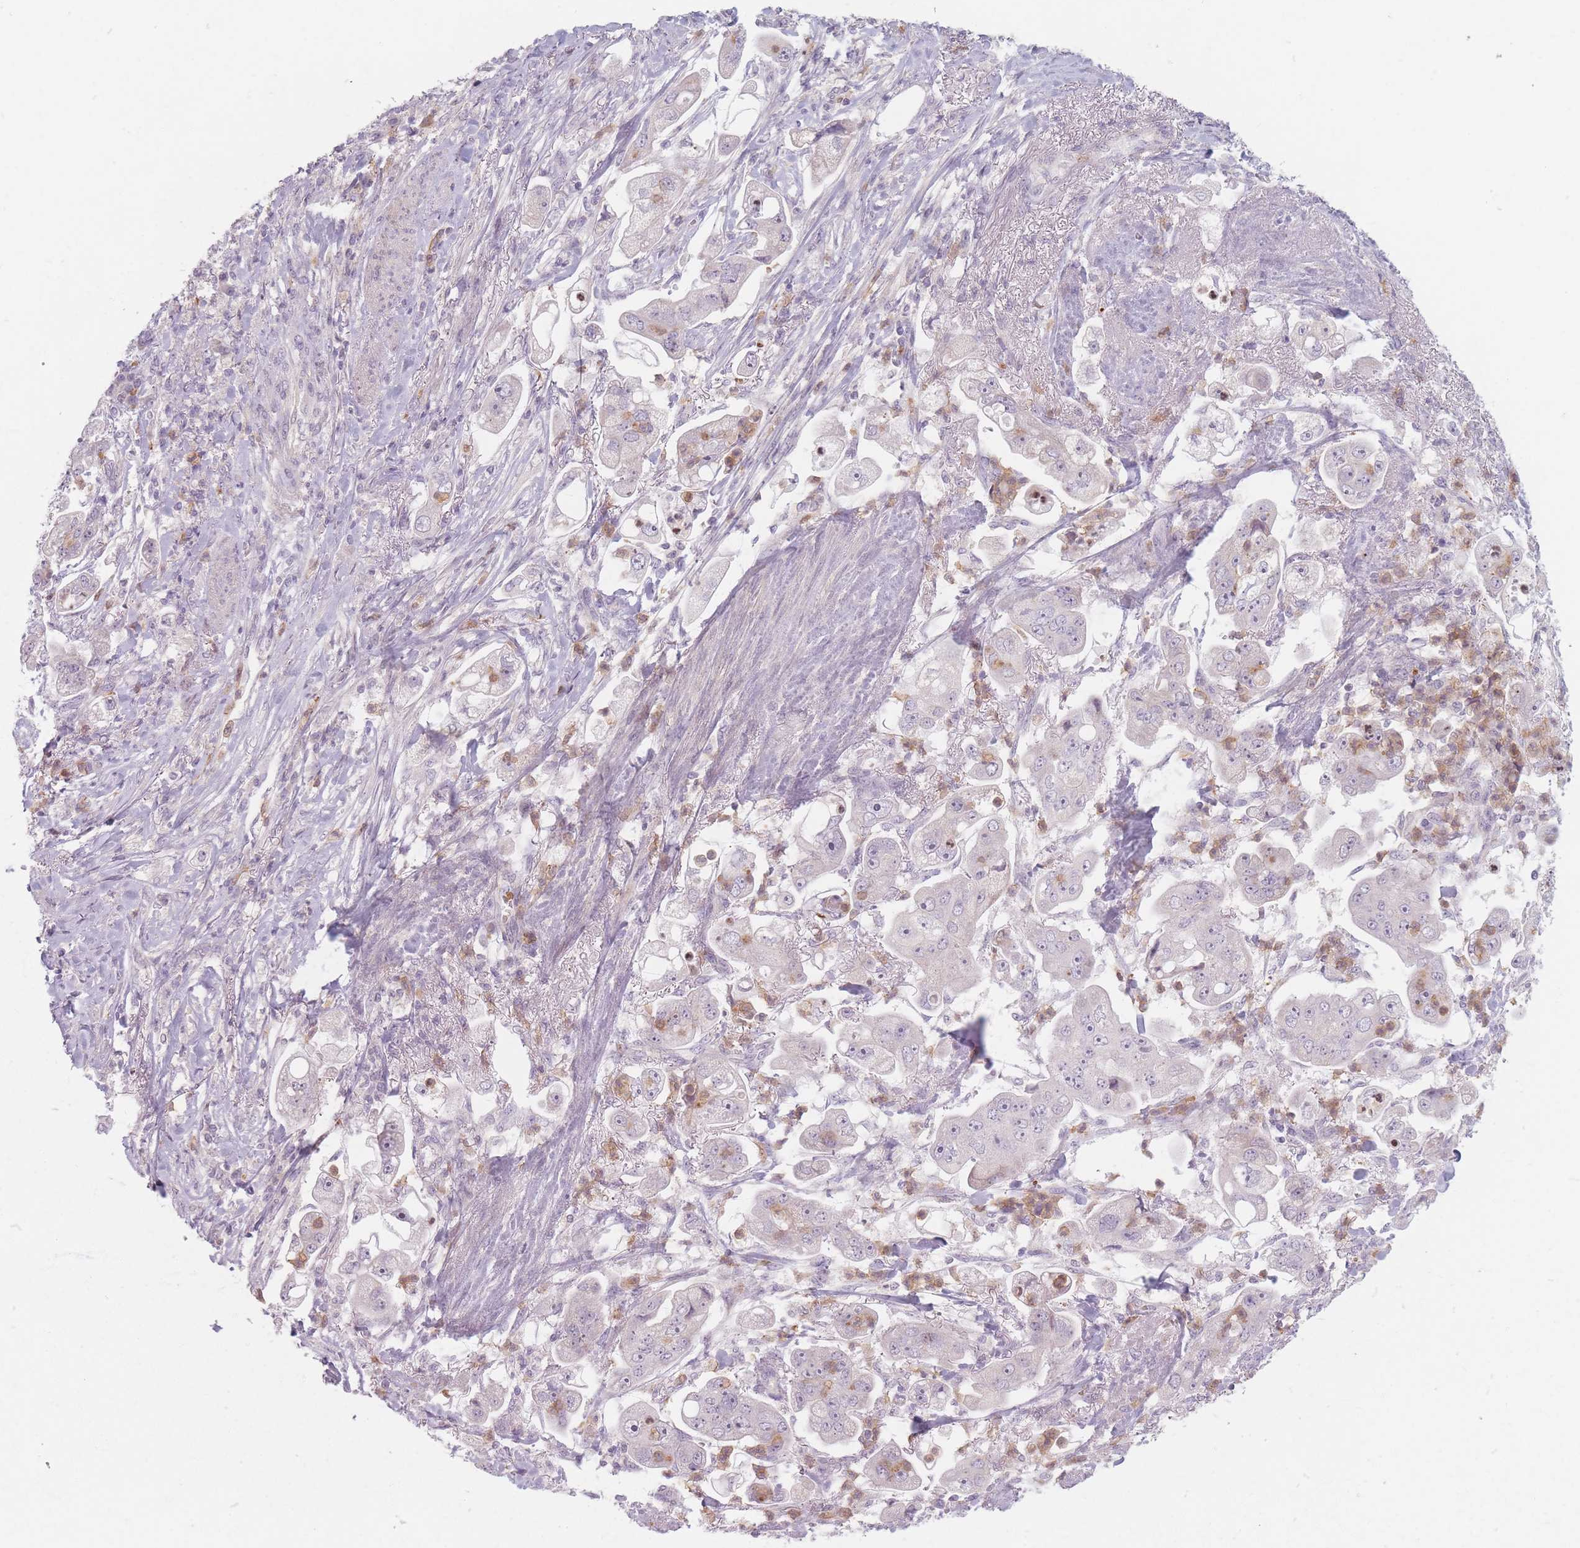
{"staining": {"intensity": "negative", "quantity": "none", "location": "none"}, "tissue": "stomach cancer", "cell_type": "Tumor cells", "image_type": "cancer", "snomed": [{"axis": "morphology", "description": "Adenocarcinoma, NOS"}, {"axis": "topography", "description": "Stomach"}], "caption": "High power microscopy histopathology image of an immunohistochemistry histopathology image of stomach cancer (adenocarcinoma), revealing no significant expression in tumor cells. (Brightfield microscopy of DAB (3,3'-diaminobenzidine) immunohistochemistry (IHC) at high magnification).", "gene": "CHCHD7", "patient": {"sex": "male", "age": 62}}